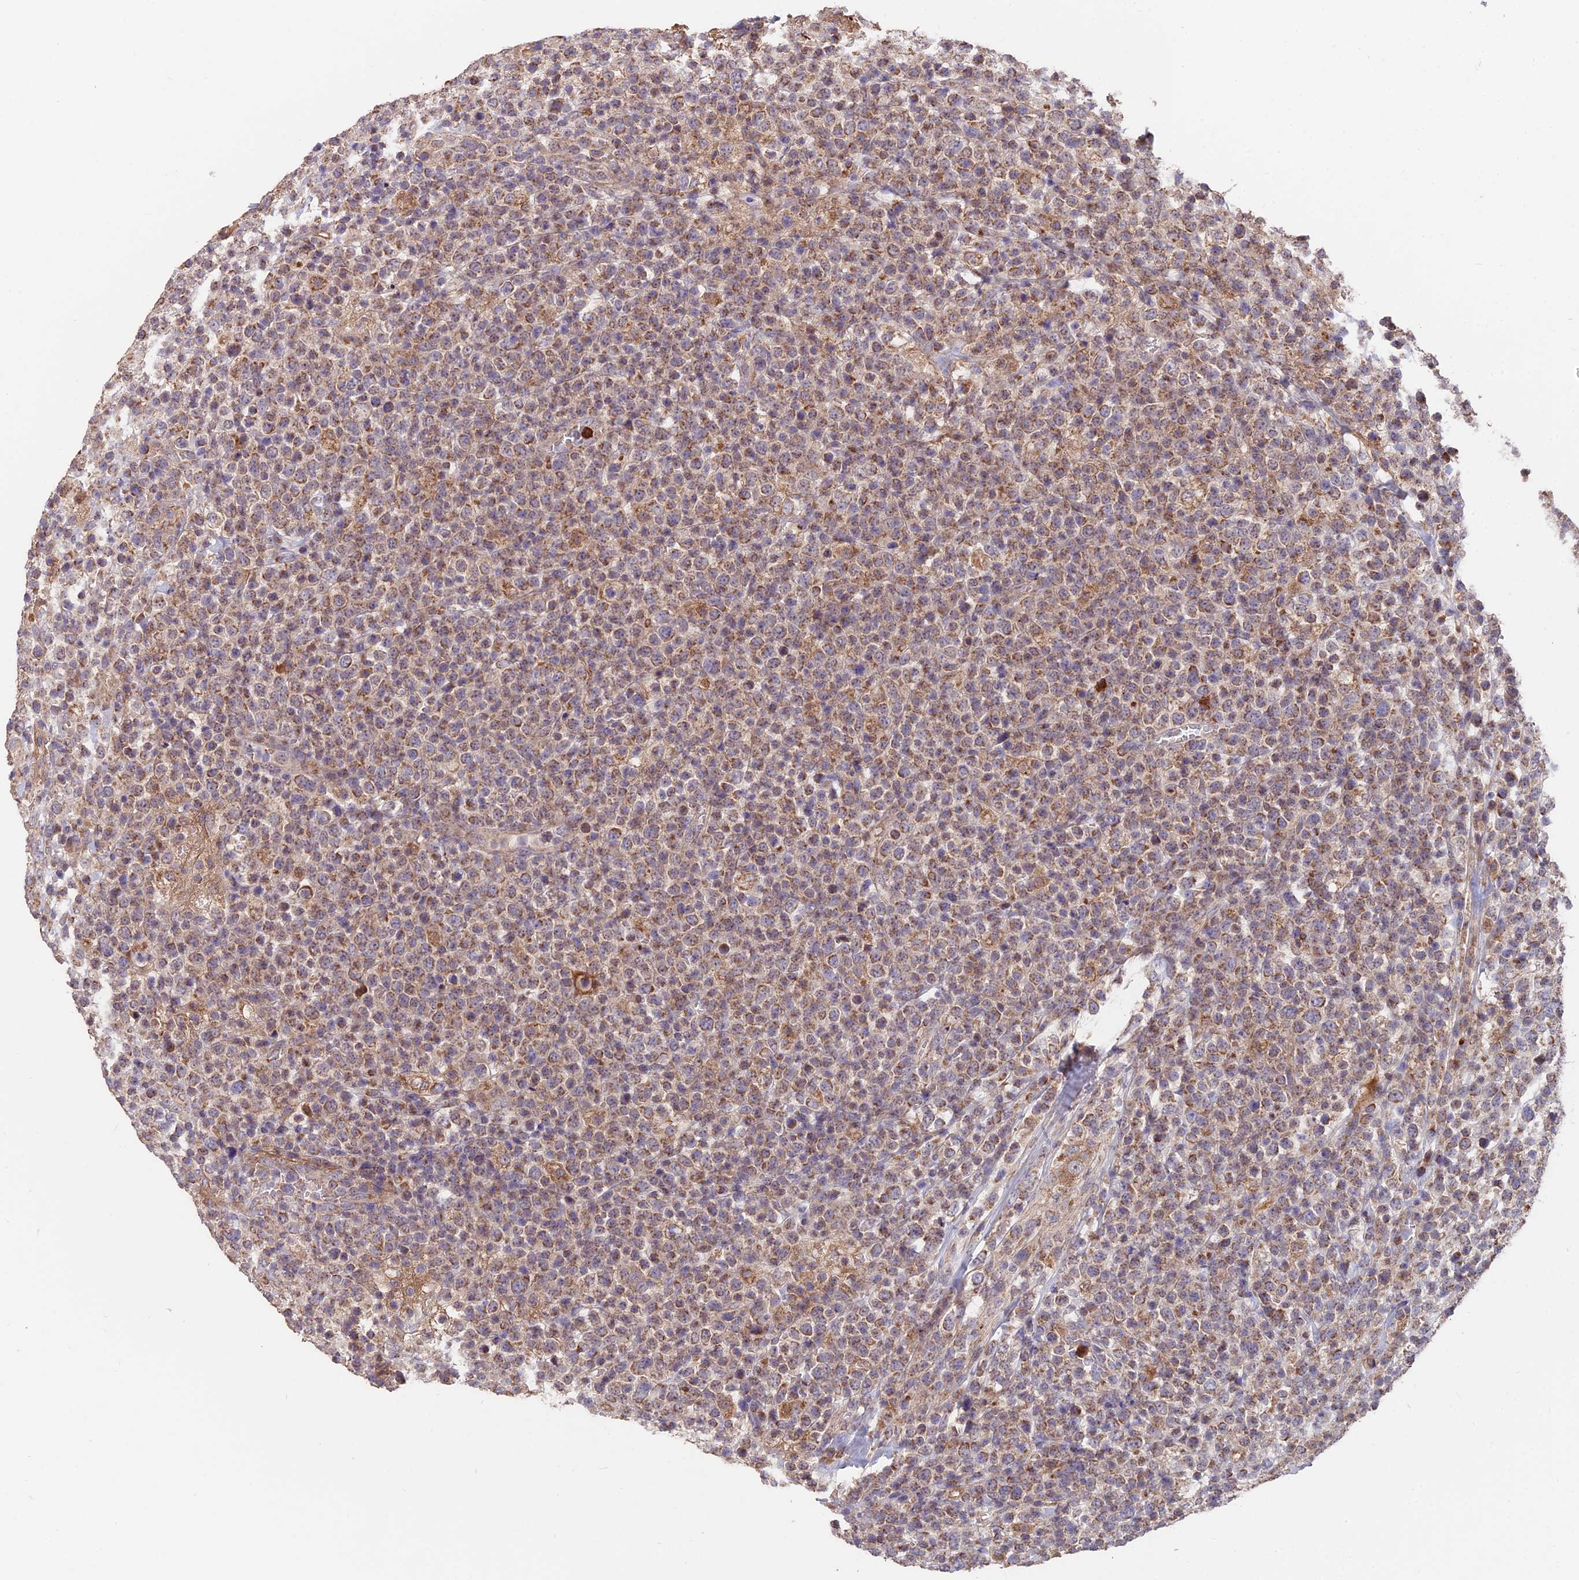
{"staining": {"intensity": "moderate", "quantity": ">75%", "location": "cytoplasmic/membranous"}, "tissue": "lymphoma", "cell_type": "Tumor cells", "image_type": "cancer", "snomed": [{"axis": "morphology", "description": "Malignant lymphoma, non-Hodgkin's type, High grade"}, {"axis": "topography", "description": "Colon"}], "caption": "A medium amount of moderate cytoplasmic/membranous expression is identified in approximately >75% of tumor cells in lymphoma tissue.", "gene": "IFT22", "patient": {"sex": "female", "age": 53}}